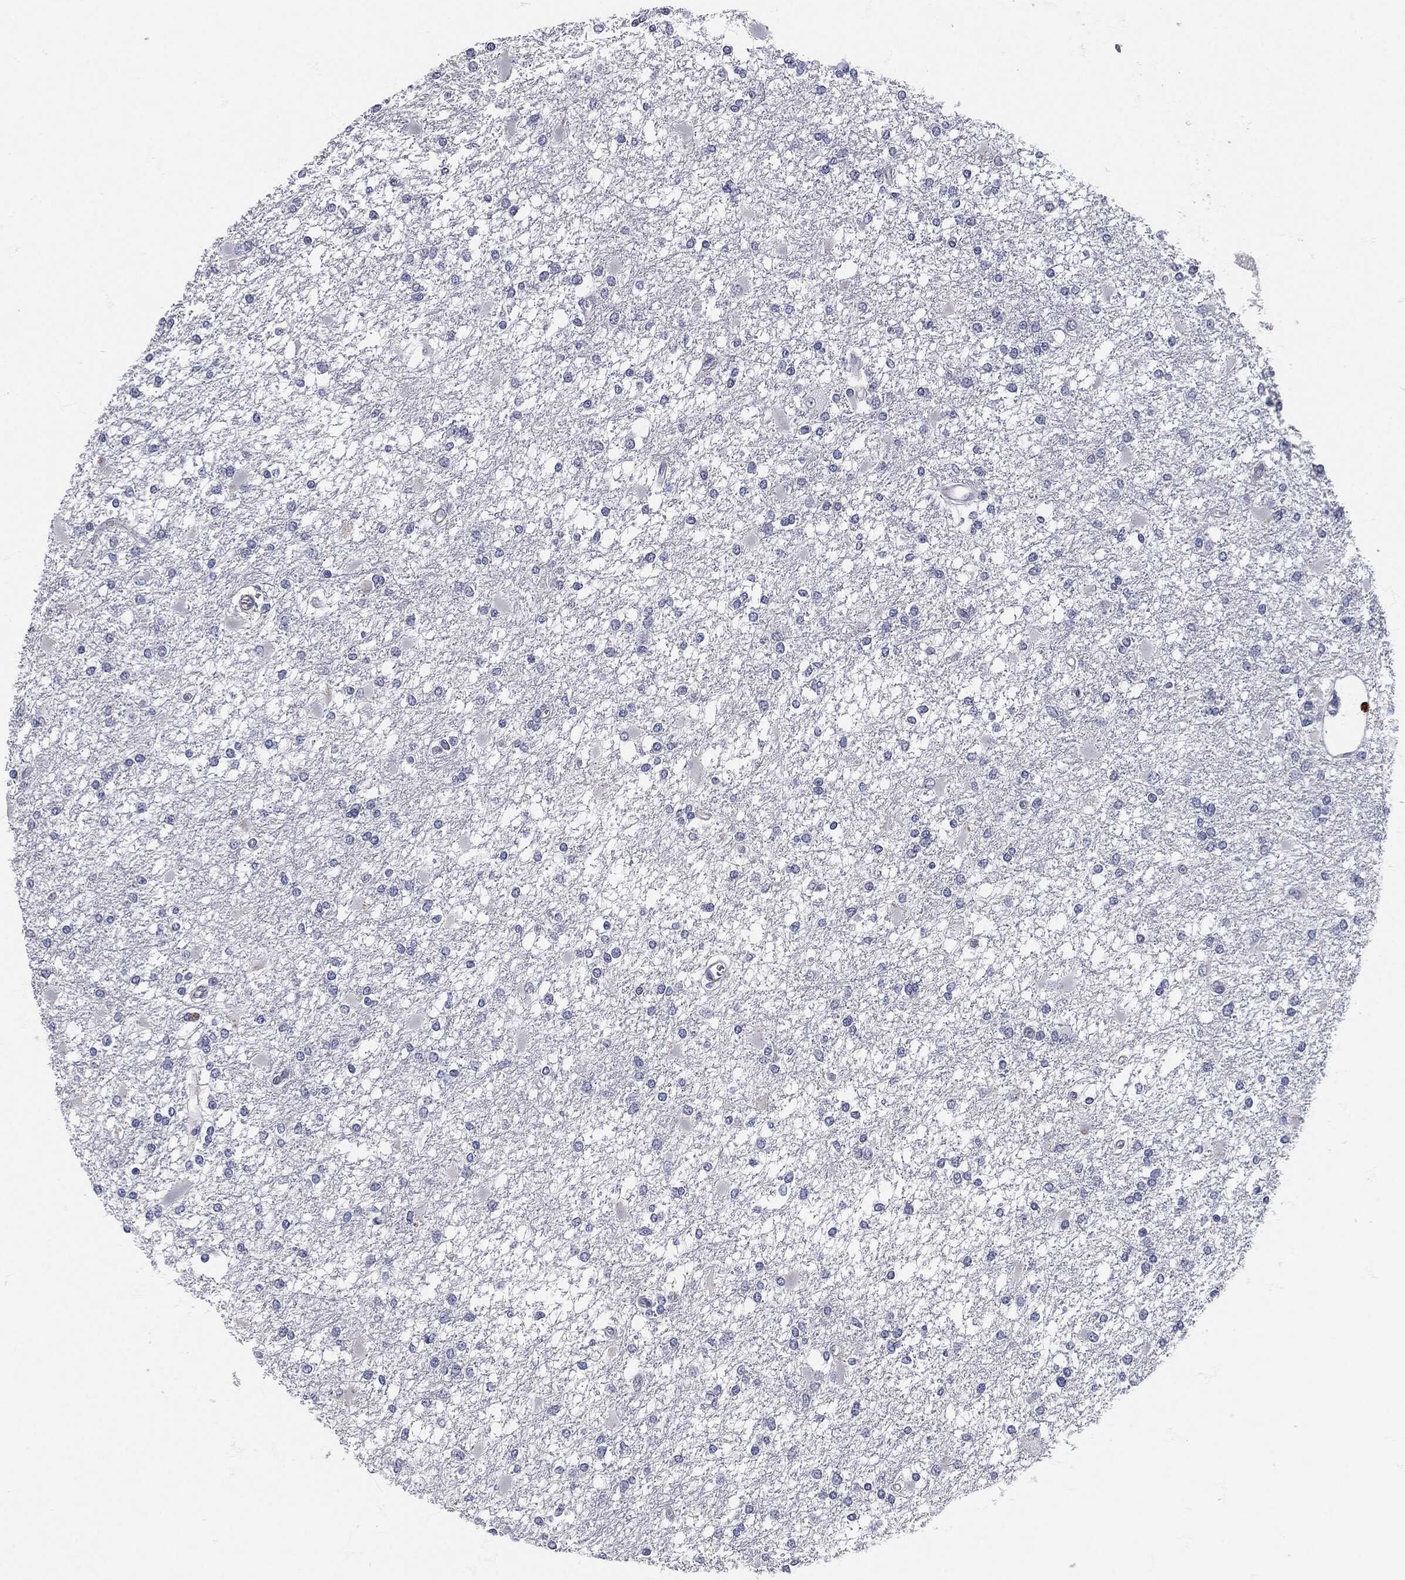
{"staining": {"intensity": "negative", "quantity": "none", "location": "none"}, "tissue": "glioma", "cell_type": "Tumor cells", "image_type": "cancer", "snomed": [{"axis": "morphology", "description": "Glioma, malignant, High grade"}, {"axis": "topography", "description": "Cerebral cortex"}], "caption": "Malignant high-grade glioma was stained to show a protein in brown. There is no significant positivity in tumor cells. (DAB (3,3'-diaminobenzidine) IHC visualized using brightfield microscopy, high magnification).", "gene": "MPO", "patient": {"sex": "male", "age": 79}}